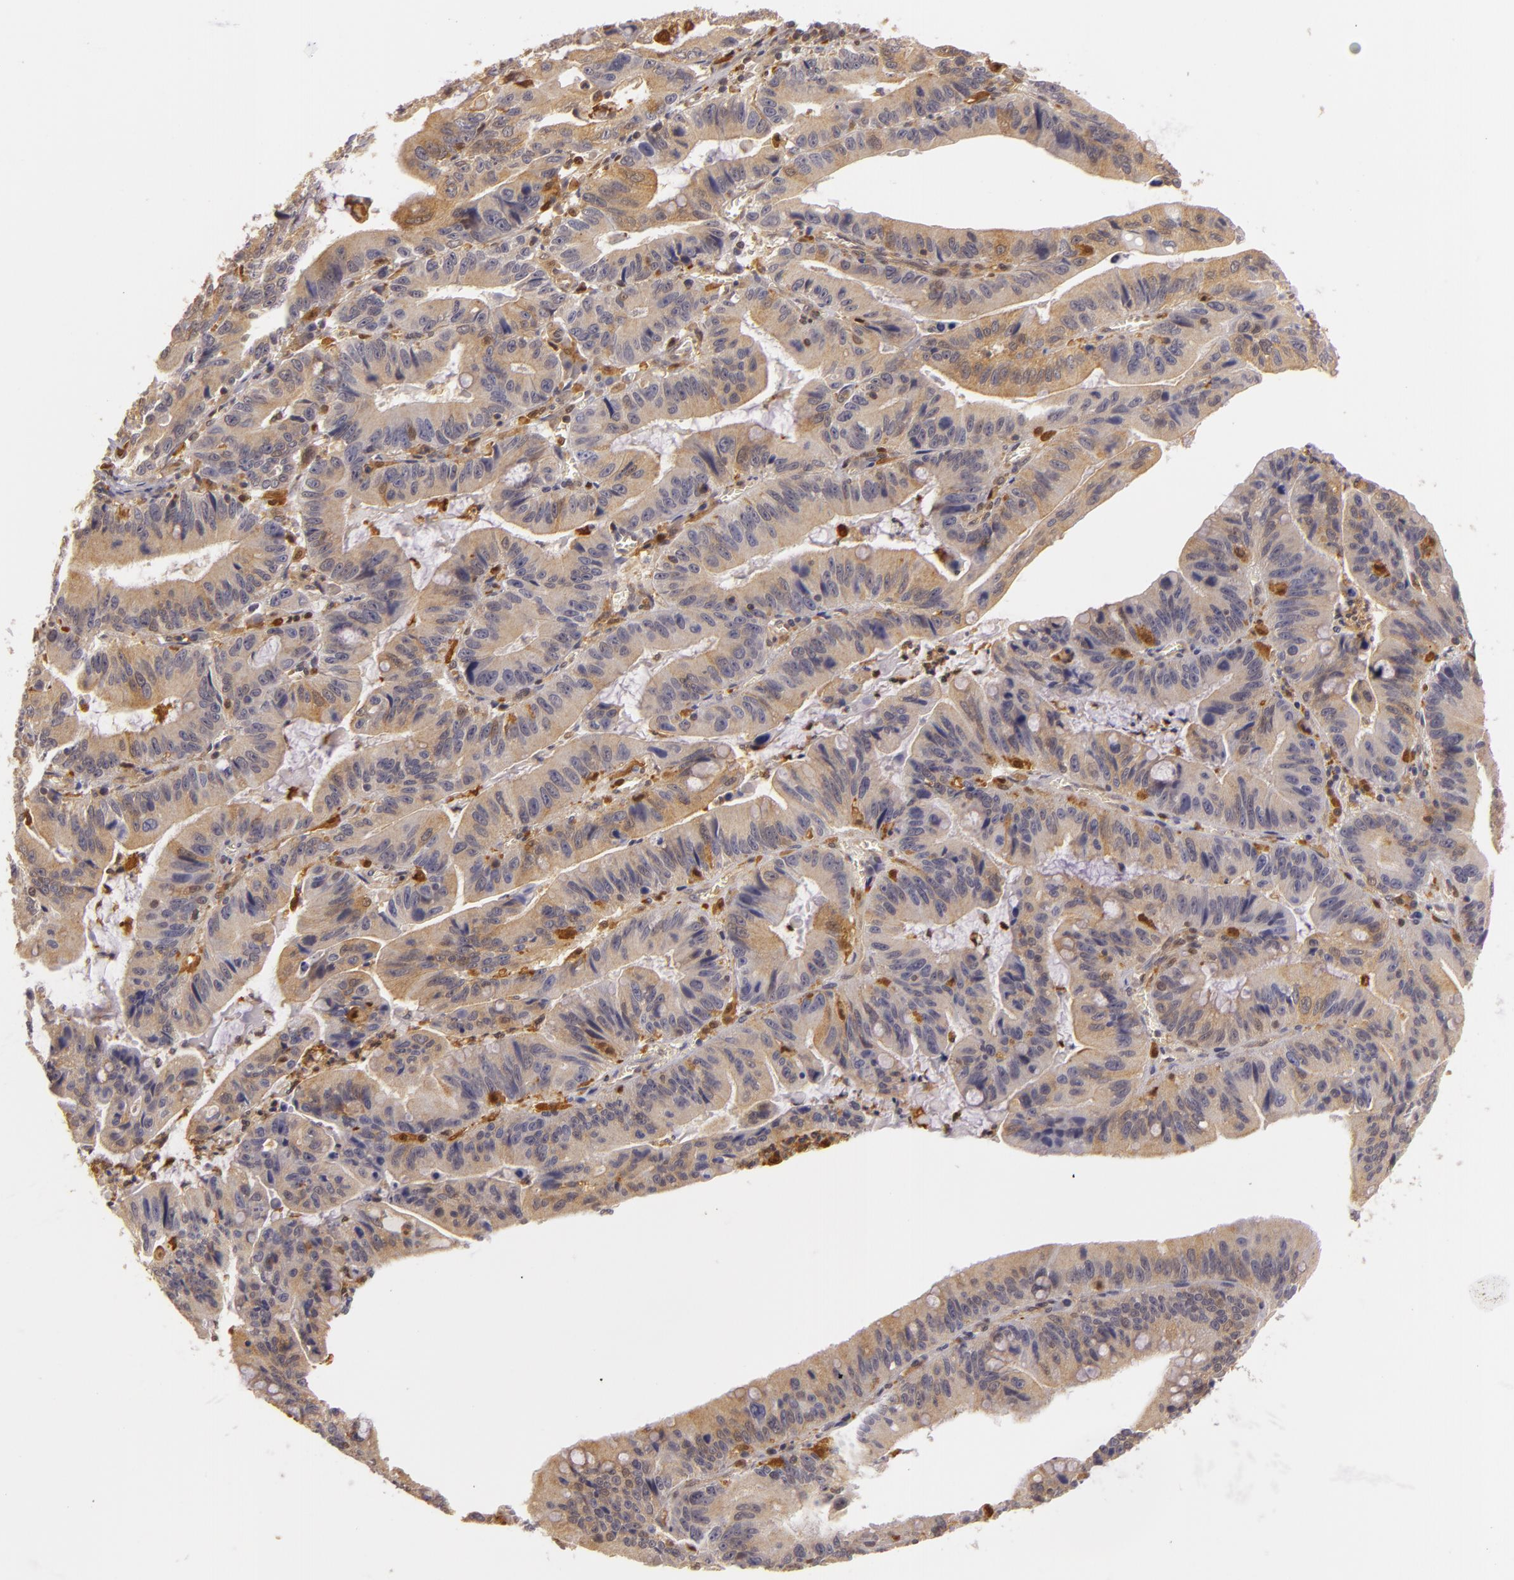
{"staining": {"intensity": "moderate", "quantity": ">75%", "location": "cytoplasmic/membranous"}, "tissue": "stomach cancer", "cell_type": "Tumor cells", "image_type": "cancer", "snomed": [{"axis": "morphology", "description": "Adenocarcinoma, NOS"}, {"axis": "topography", "description": "Stomach, upper"}], "caption": "The immunohistochemical stain labels moderate cytoplasmic/membranous staining in tumor cells of stomach cancer (adenocarcinoma) tissue. The protein is stained brown, and the nuclei are stained in blue (DAB (3,3'-diaminobenzidine) IHC with brightfield microscopy, high magnification).", "gene": "TOM1", "patient": {"sex": "male", "age": 63}}